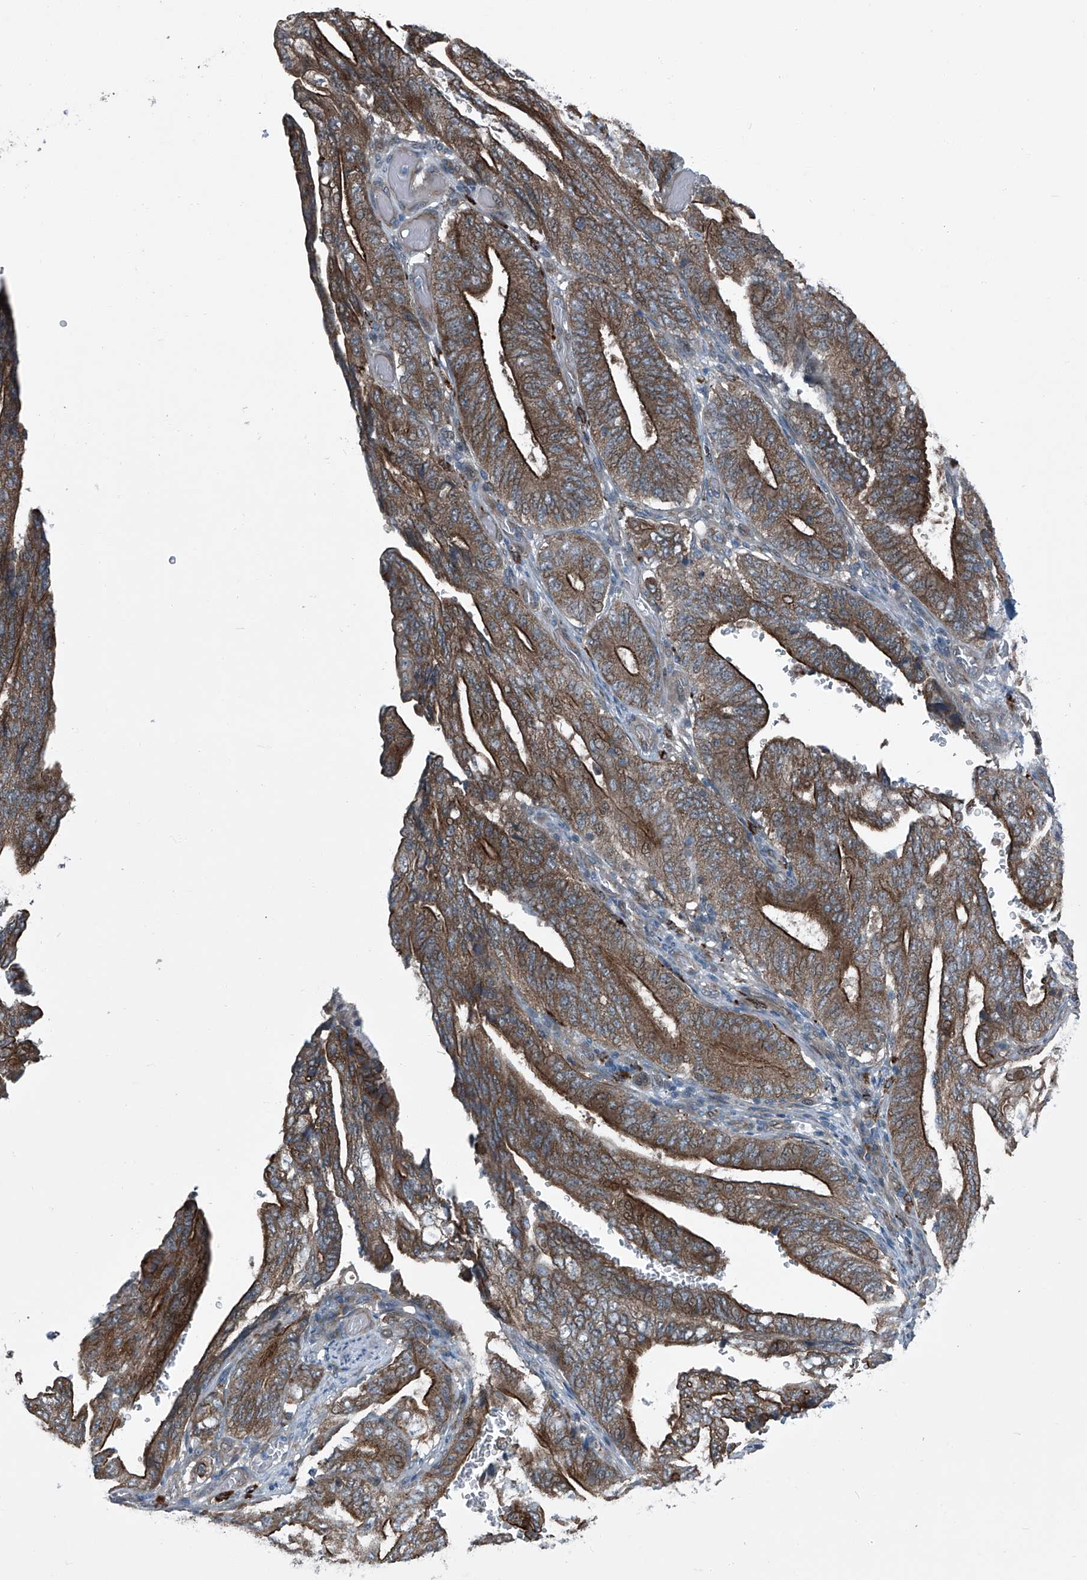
{"staining": {"intensity": "strong", "quantity": "25%-75%", "location": "cytoplasmic/membranous"}, "tissue": "stomach cancer", "cell_type": "Tumor cells", "image_type": "cancer", "snomed": [{"axis": "morphology", "description": "Adenocarcinoma, NOS"}, {"axis": "topography", "description": "Stomach"}], "caption": "This histopathology image shows IHC staining of human stomach cancer, with high strong cytoplasmic/membranous staining in approximately 25%-75% of tumor cells.", "gene": "SENP2", "patient": {"sex": "female", "age": 73}}